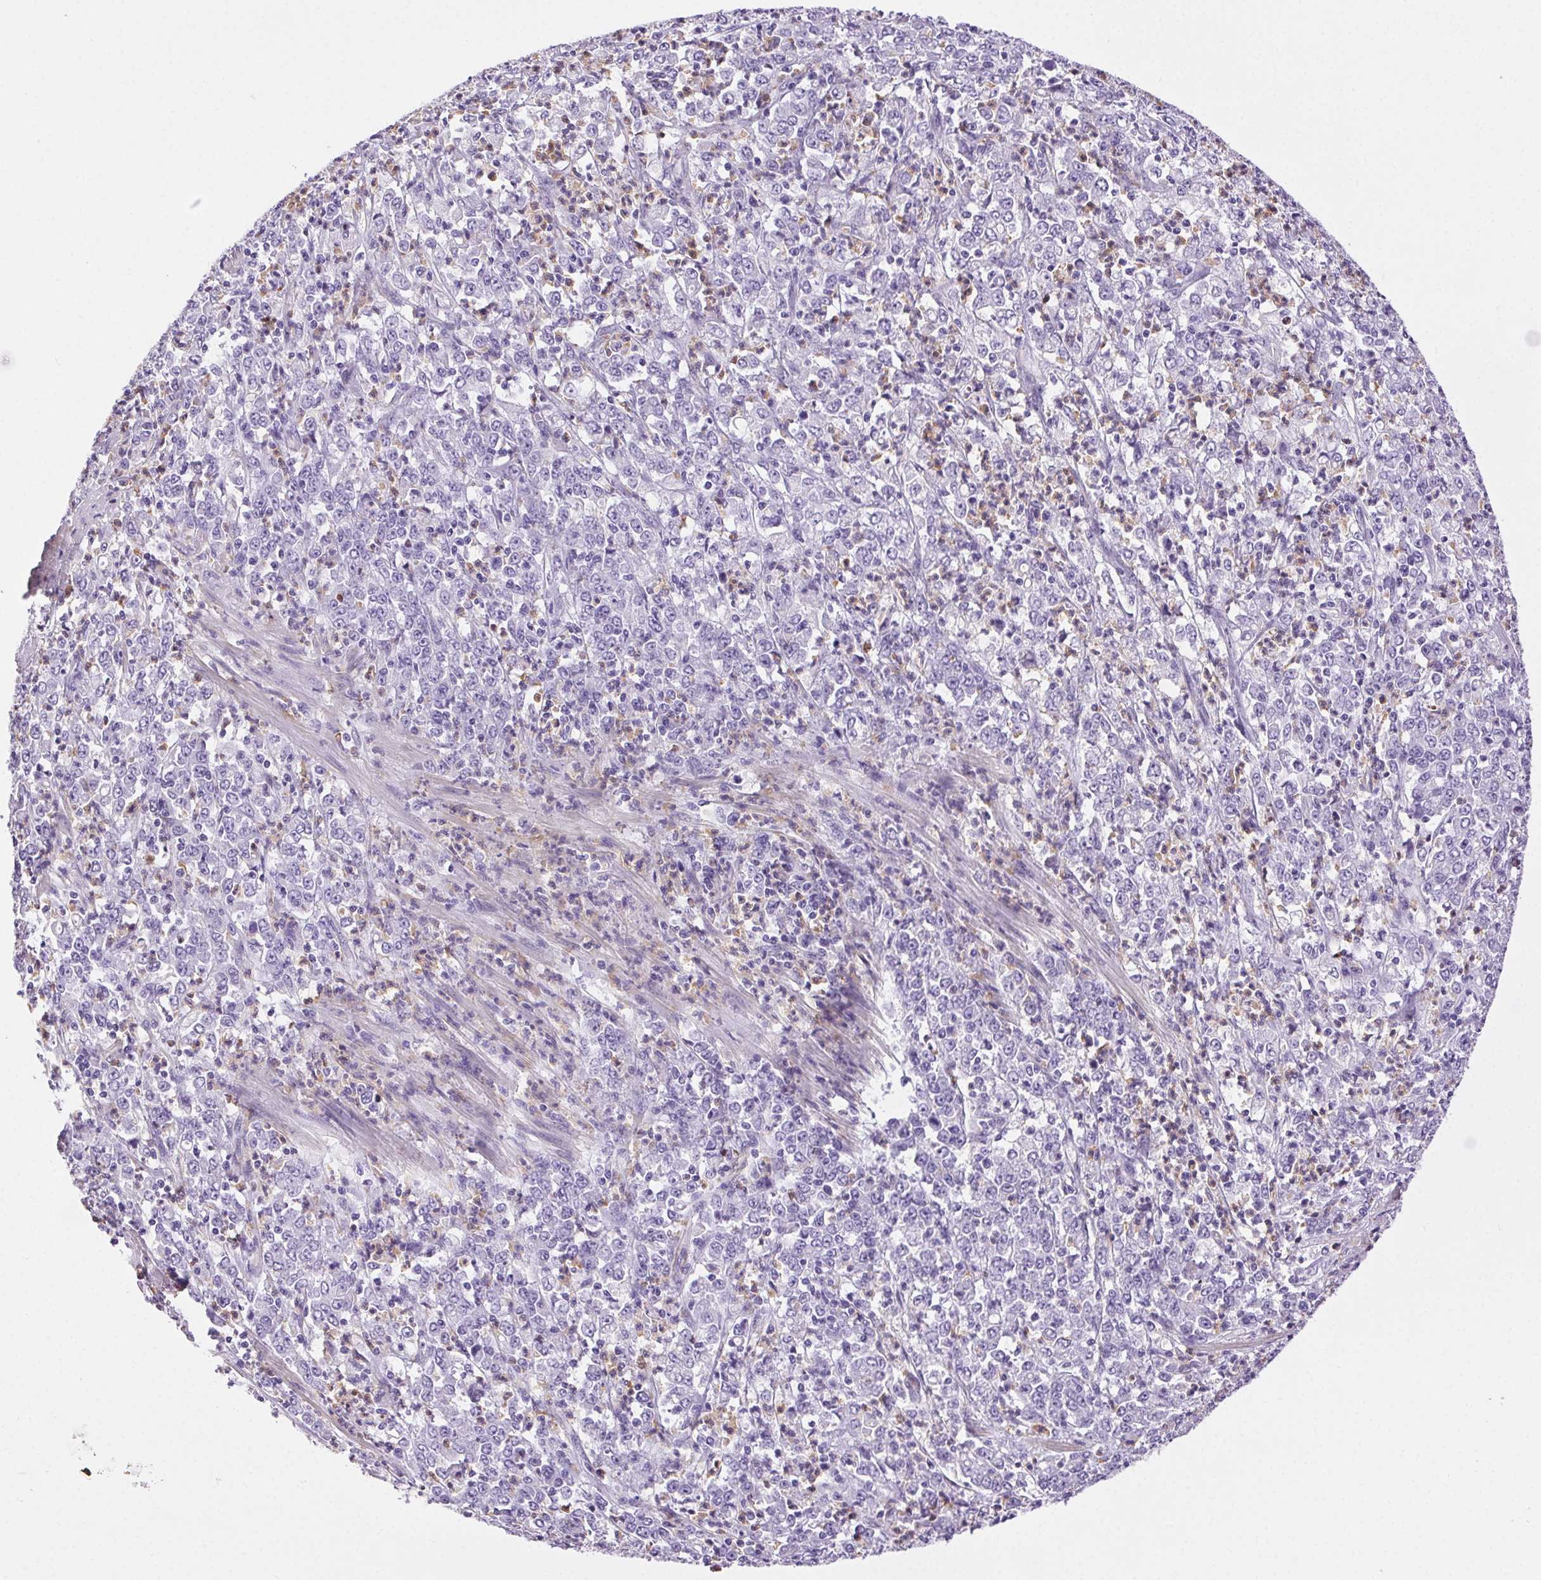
{"staining": {"intensity": "negative", "quantity": "none", "location": "none"}, "tissue": "stomach cancer", "cell_type": "Tumor cells", "image_type": "cancer", "snomed": [{"axis": "morphology", "description": "Adenocarcinoma, NOS"}, {"axis": "topography", "description": "Stomach, lower"}], "caption": "Tumor cells show no significant protein expression in stomach adenocarcinoma.", "gene": "SHCBP1L", "patient": {"sex": "female", "age": 71}}